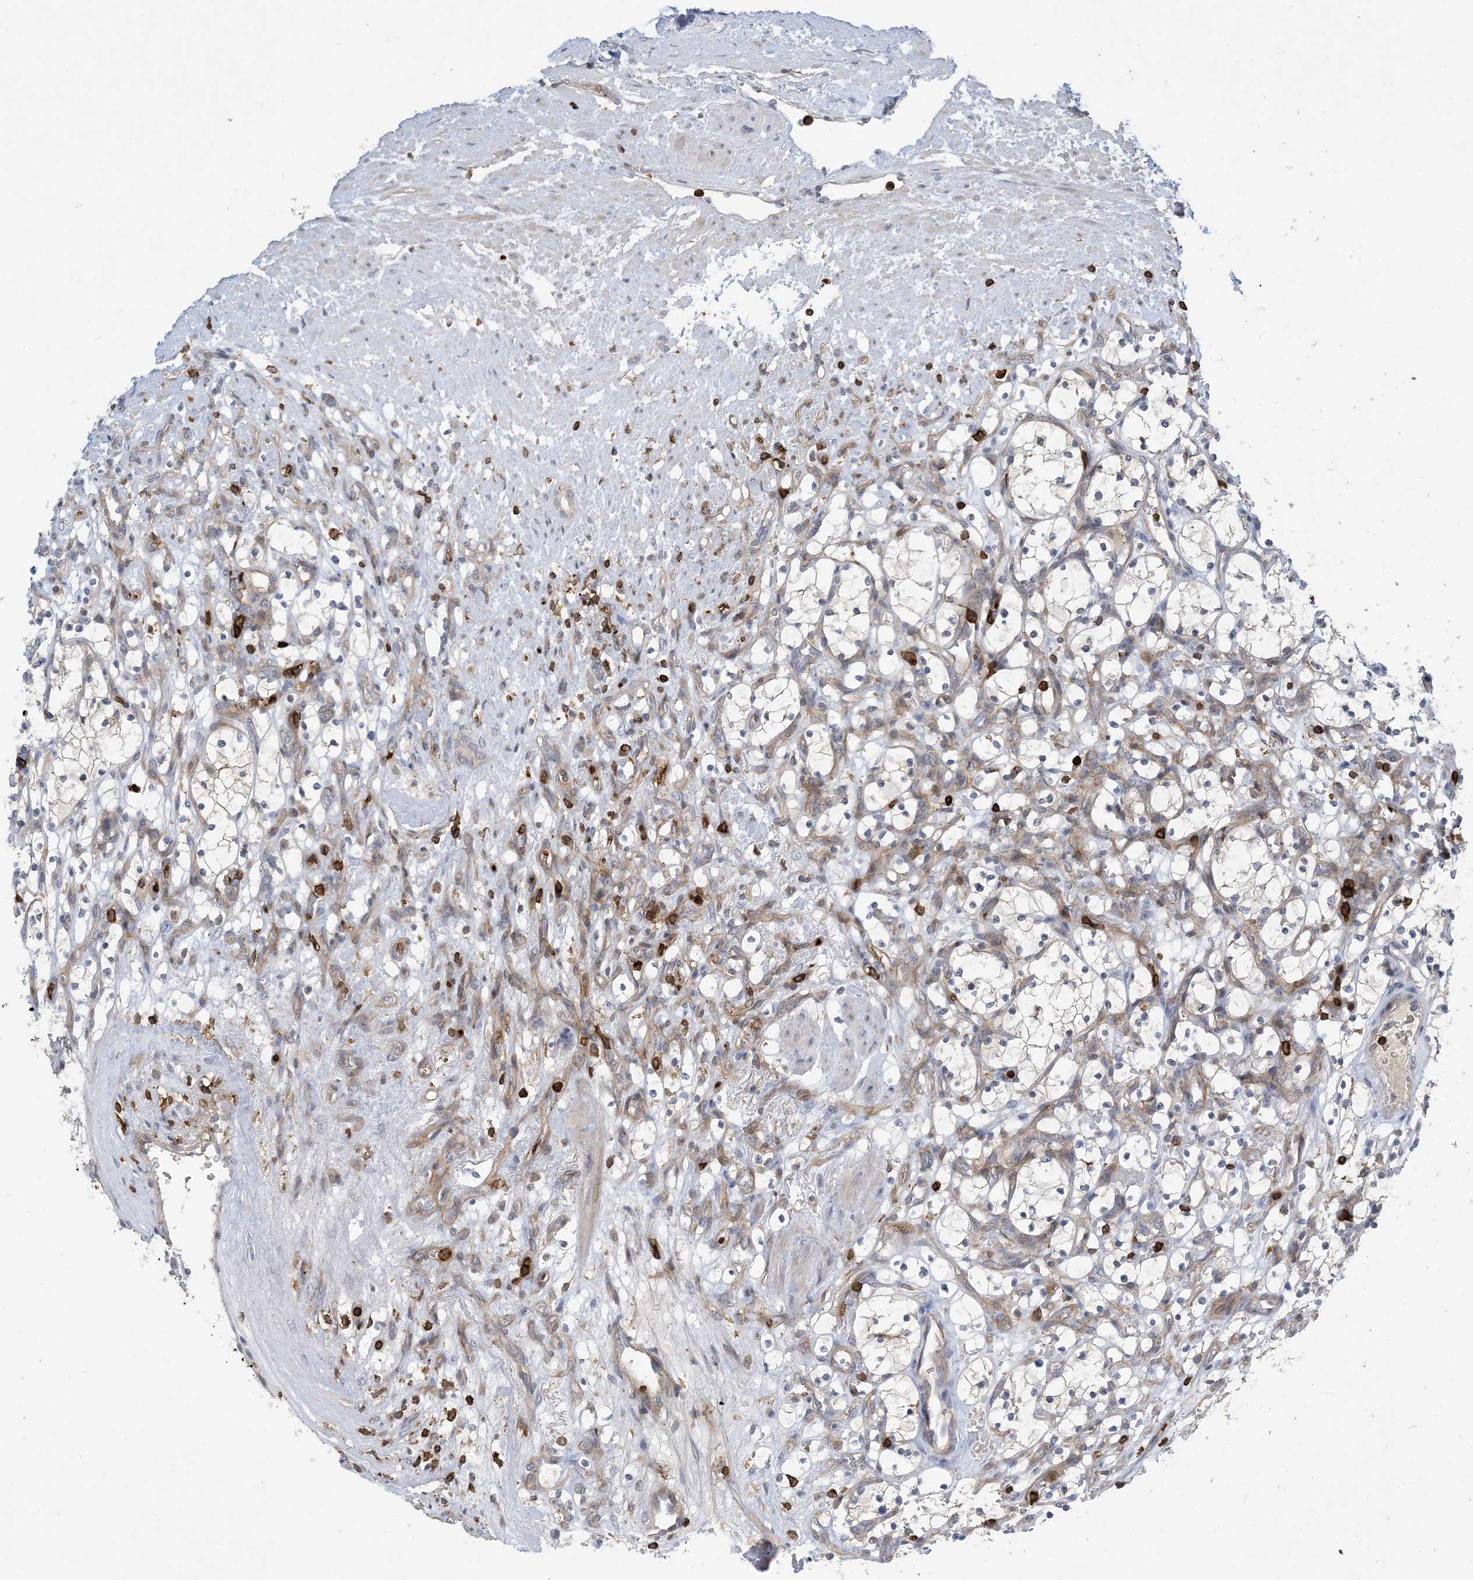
{"staining": {"intensity": "negative", "quantity": "none", "location": "none"}, "tissue": "renal cancer", "cell_type": "Tumor cells", "image_type": "cancer", "snomed": [{"axis": "morphology", "description": "Adenocarcinoma, NOS"}, {"axis": "topography", "description": "Kidney"}], "caption": "The micrograph reveals no staining of tumor cells in renal cancer.", "gene": "AK9", "patient": {"sex": "female", "age": 69}}